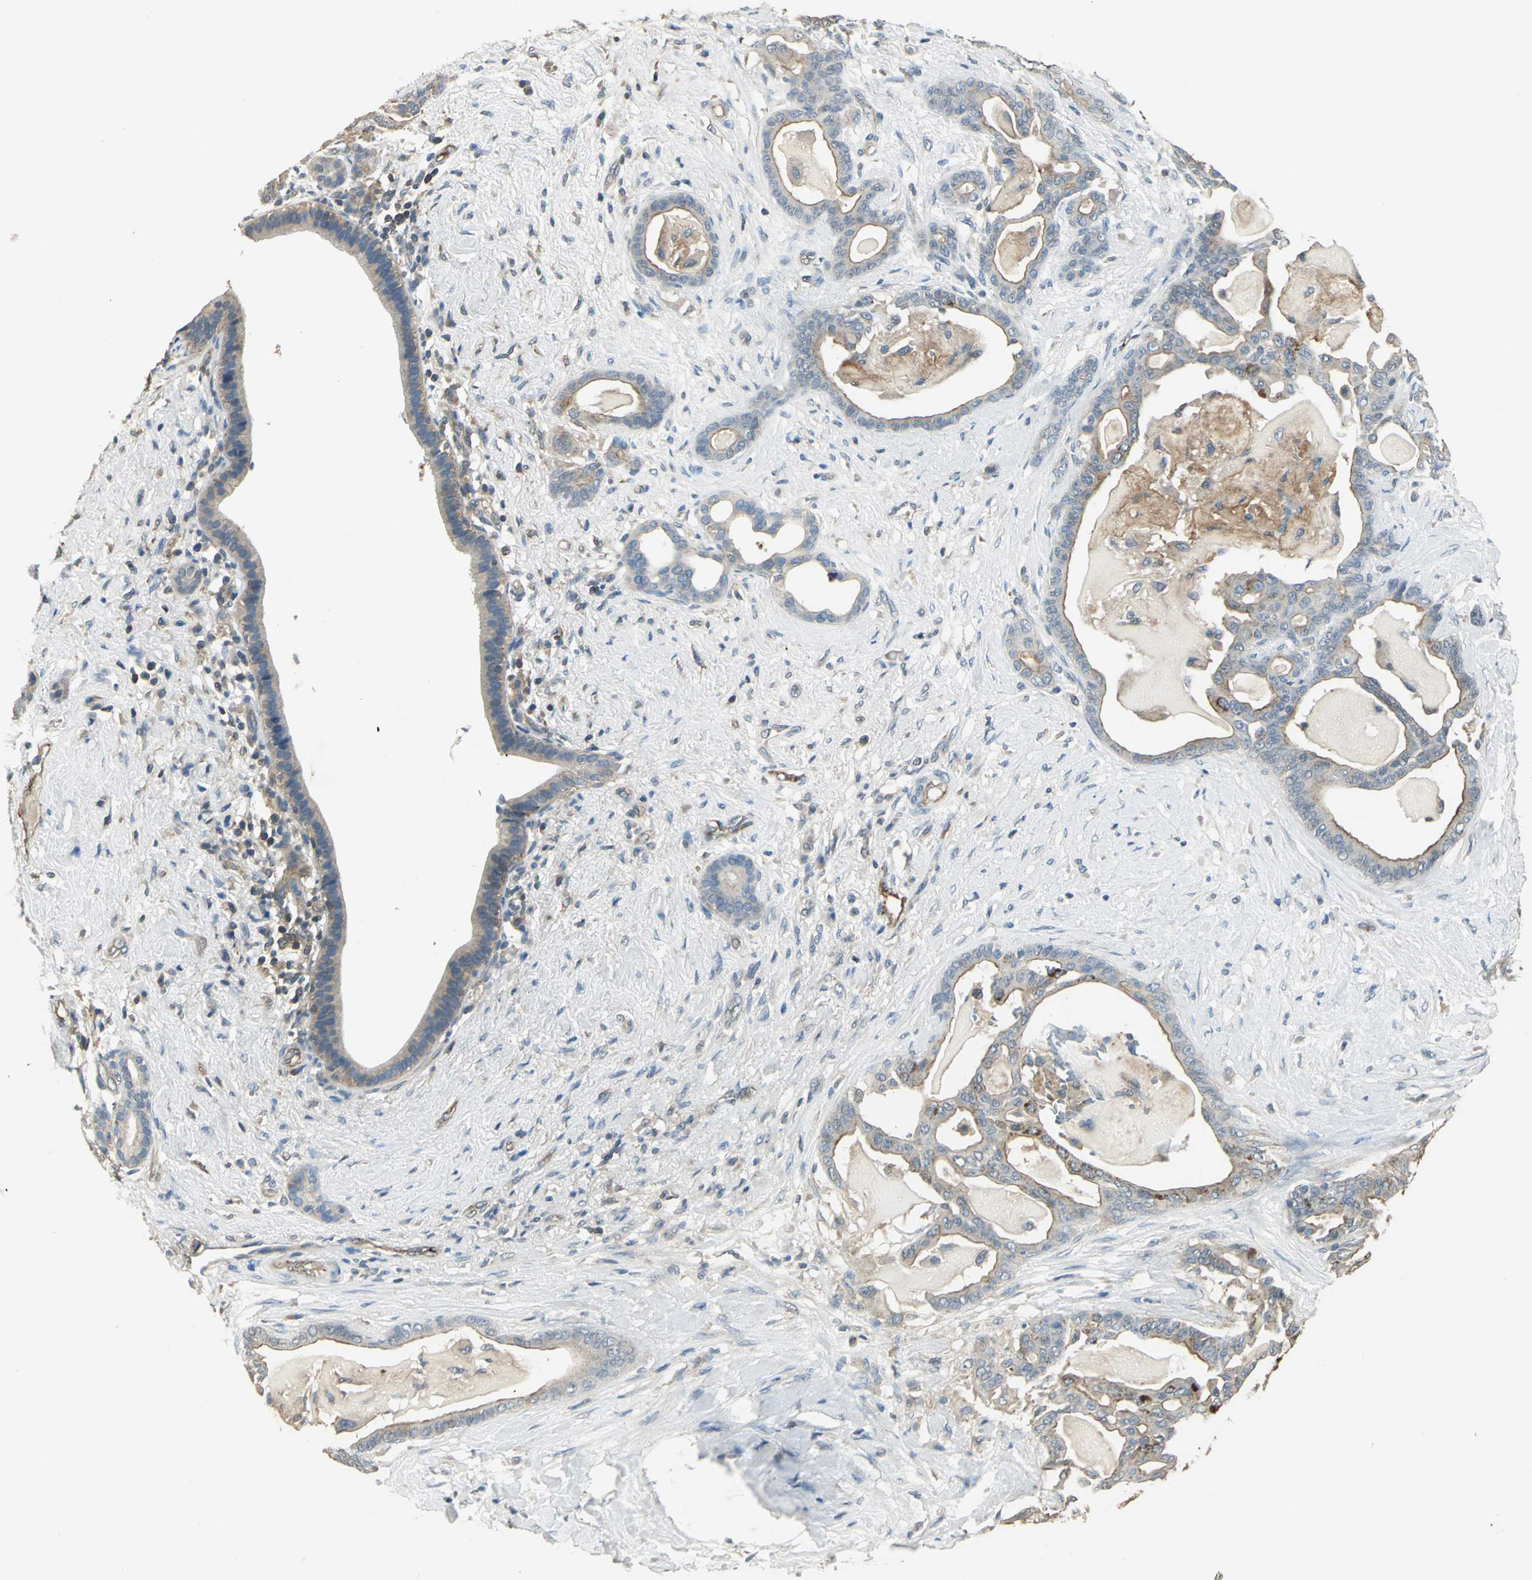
{"staining": {"intensity": "moderate", "quantity": "25%-75%", "location": "cytoplasmic/membranous"}, "tissue": "pancreatic cancer", "cell_type": "Tumor cells", "image_type": "cancer", "snomed": [{"axis": "morphology", "description": "Adenocarcinoma, NOS"}, {"axis": "topography", "description": "Pancreas"}], "caption": "Protein analysis of adenocarcinoma (pancreatic) tissue reveals moderate cytoplasmic/membranous staining in approximately 25%-75% of tumor cells. The protein is stained brown, and the nuclei are stained in blue (DAB IHC with brightfield microscopy, high magnification).", "gene": "RAPGEF1", "patient": {"sex": "male", "age": 63}}